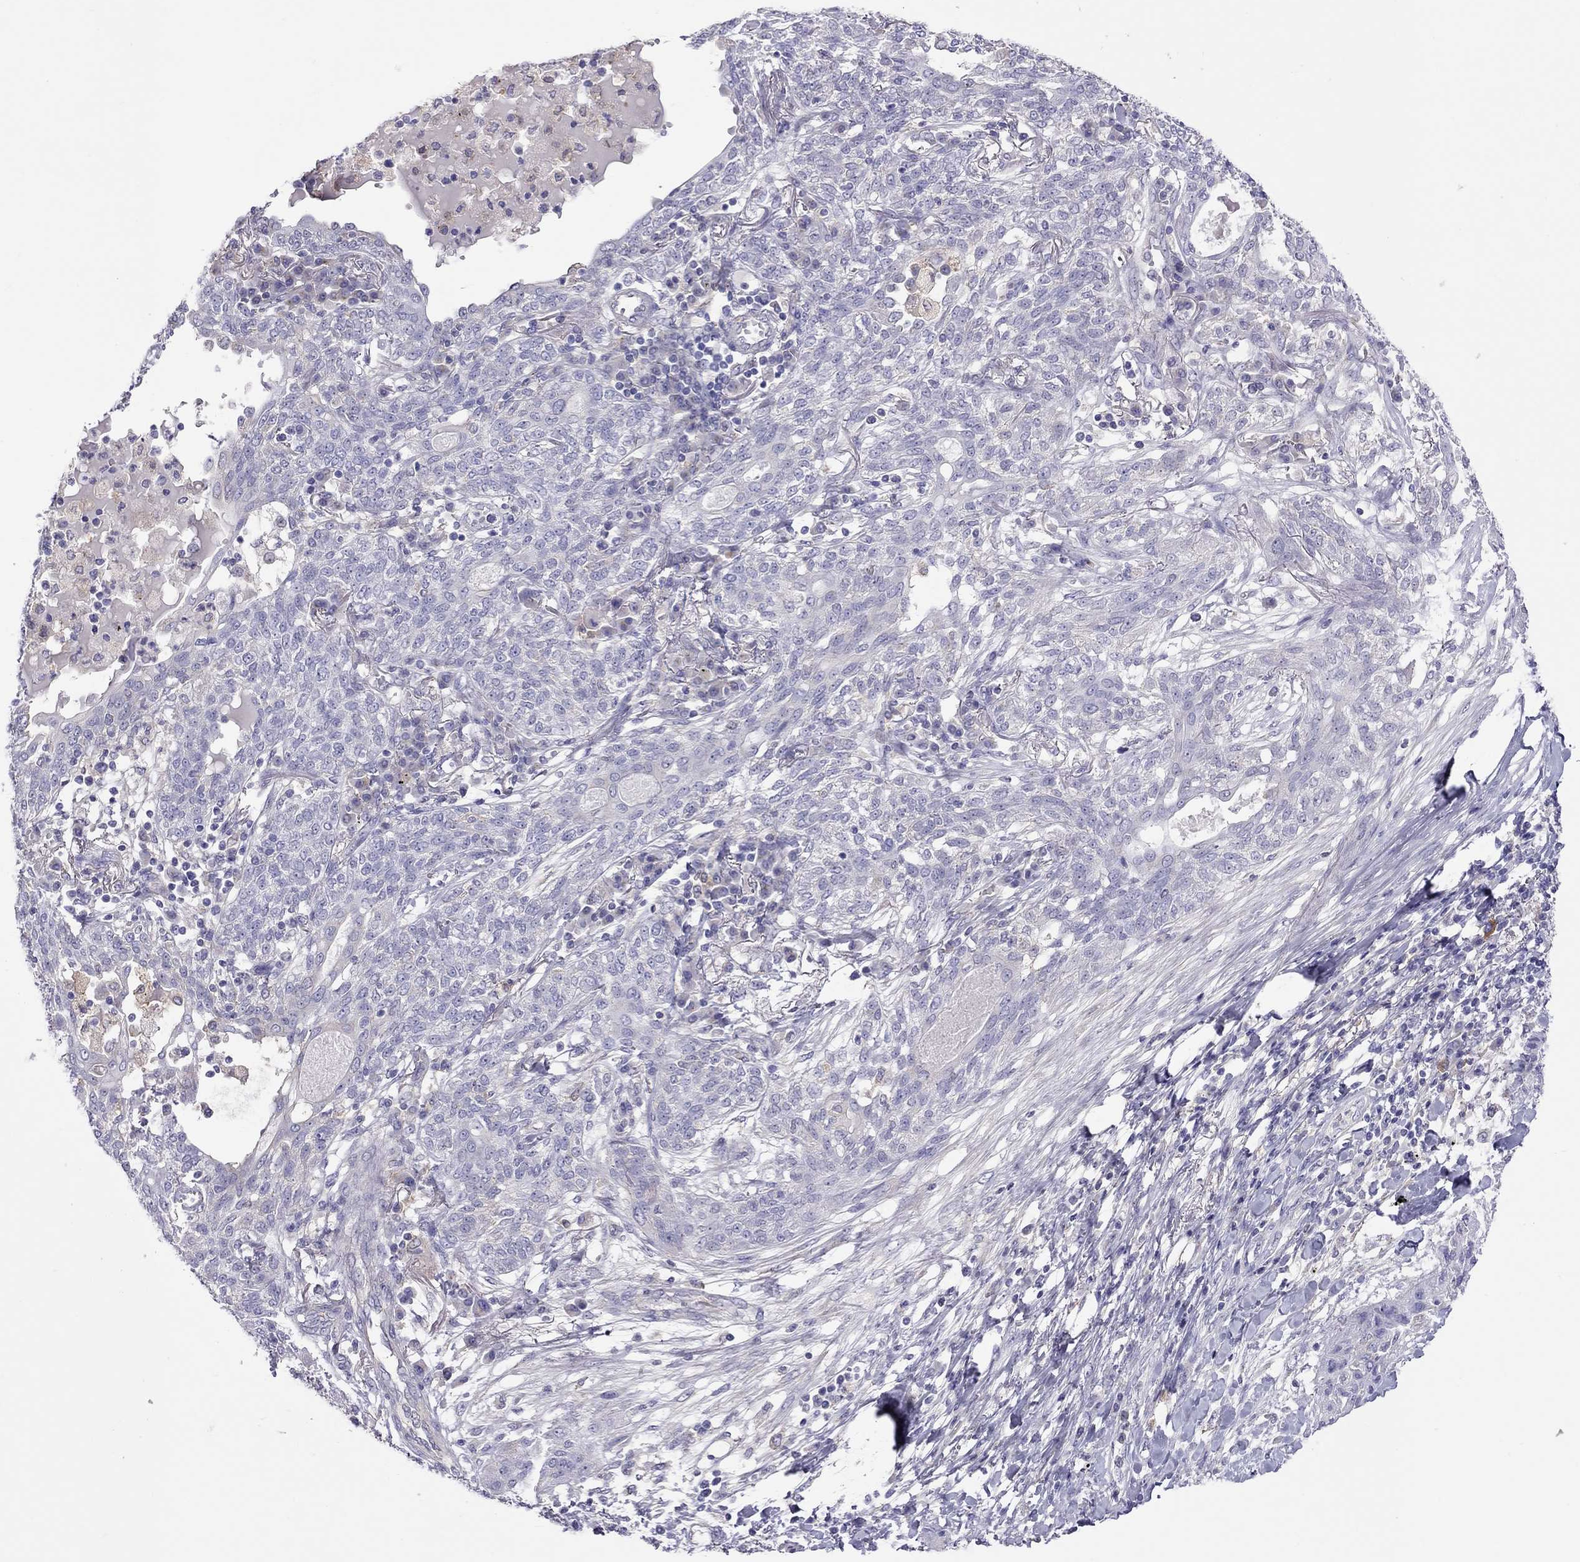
{"staining": {"intensity": "negative", "quantity": "none", "location": "none"}, "tissue": "lung cancer", "cell_type": "Tumor cells", "image_type": "cancer", "snomed": [{"axis": "morphology", "description": "Squamous cell carcinoma, NOS"}, {"axis": "topography", "description": "Lung"}], "caption": "IHC of human lung cancer displays no positivity in tumor cells.", "gene": "ALOX15B", "patient": {"sex": "female", "age": 70}}